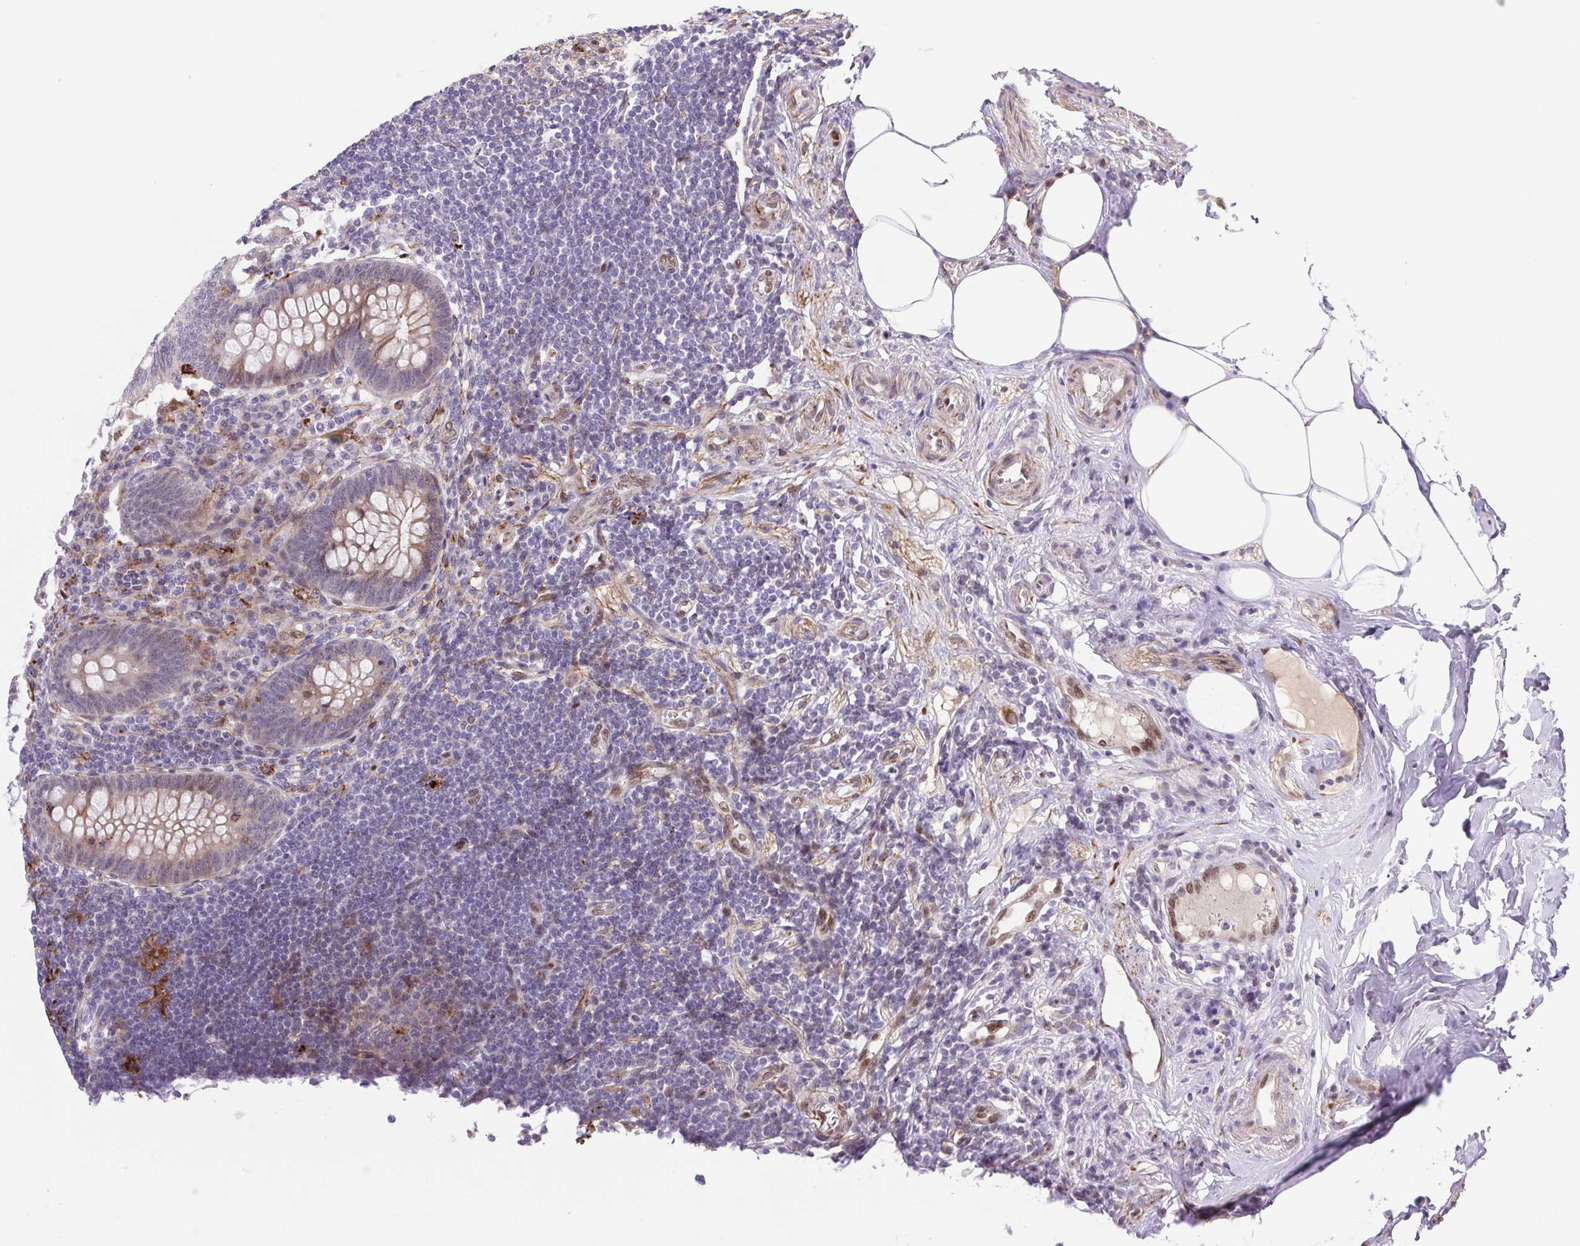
{"staining": {"intensity": "weak", "quantity": "25%-75%", "location": "cytoplasmic/membranous,nuclear"}, "tissue": "appendix", "cell_type": "Glandular cells", "image_type": "normal", "snomed": [{"axis": "morphology", "description": "Normal tissue, NOS"}, {"axis": "topography", "description": "Appendix"}], "caption": "A low amount of weak cytoplasmic/membranous,nuclear expression is appreciated in approximately 25%-75% of glandular cells in benign appendix.", "gene": "ERG", "patient": {"sex": "female", "age": 57}}